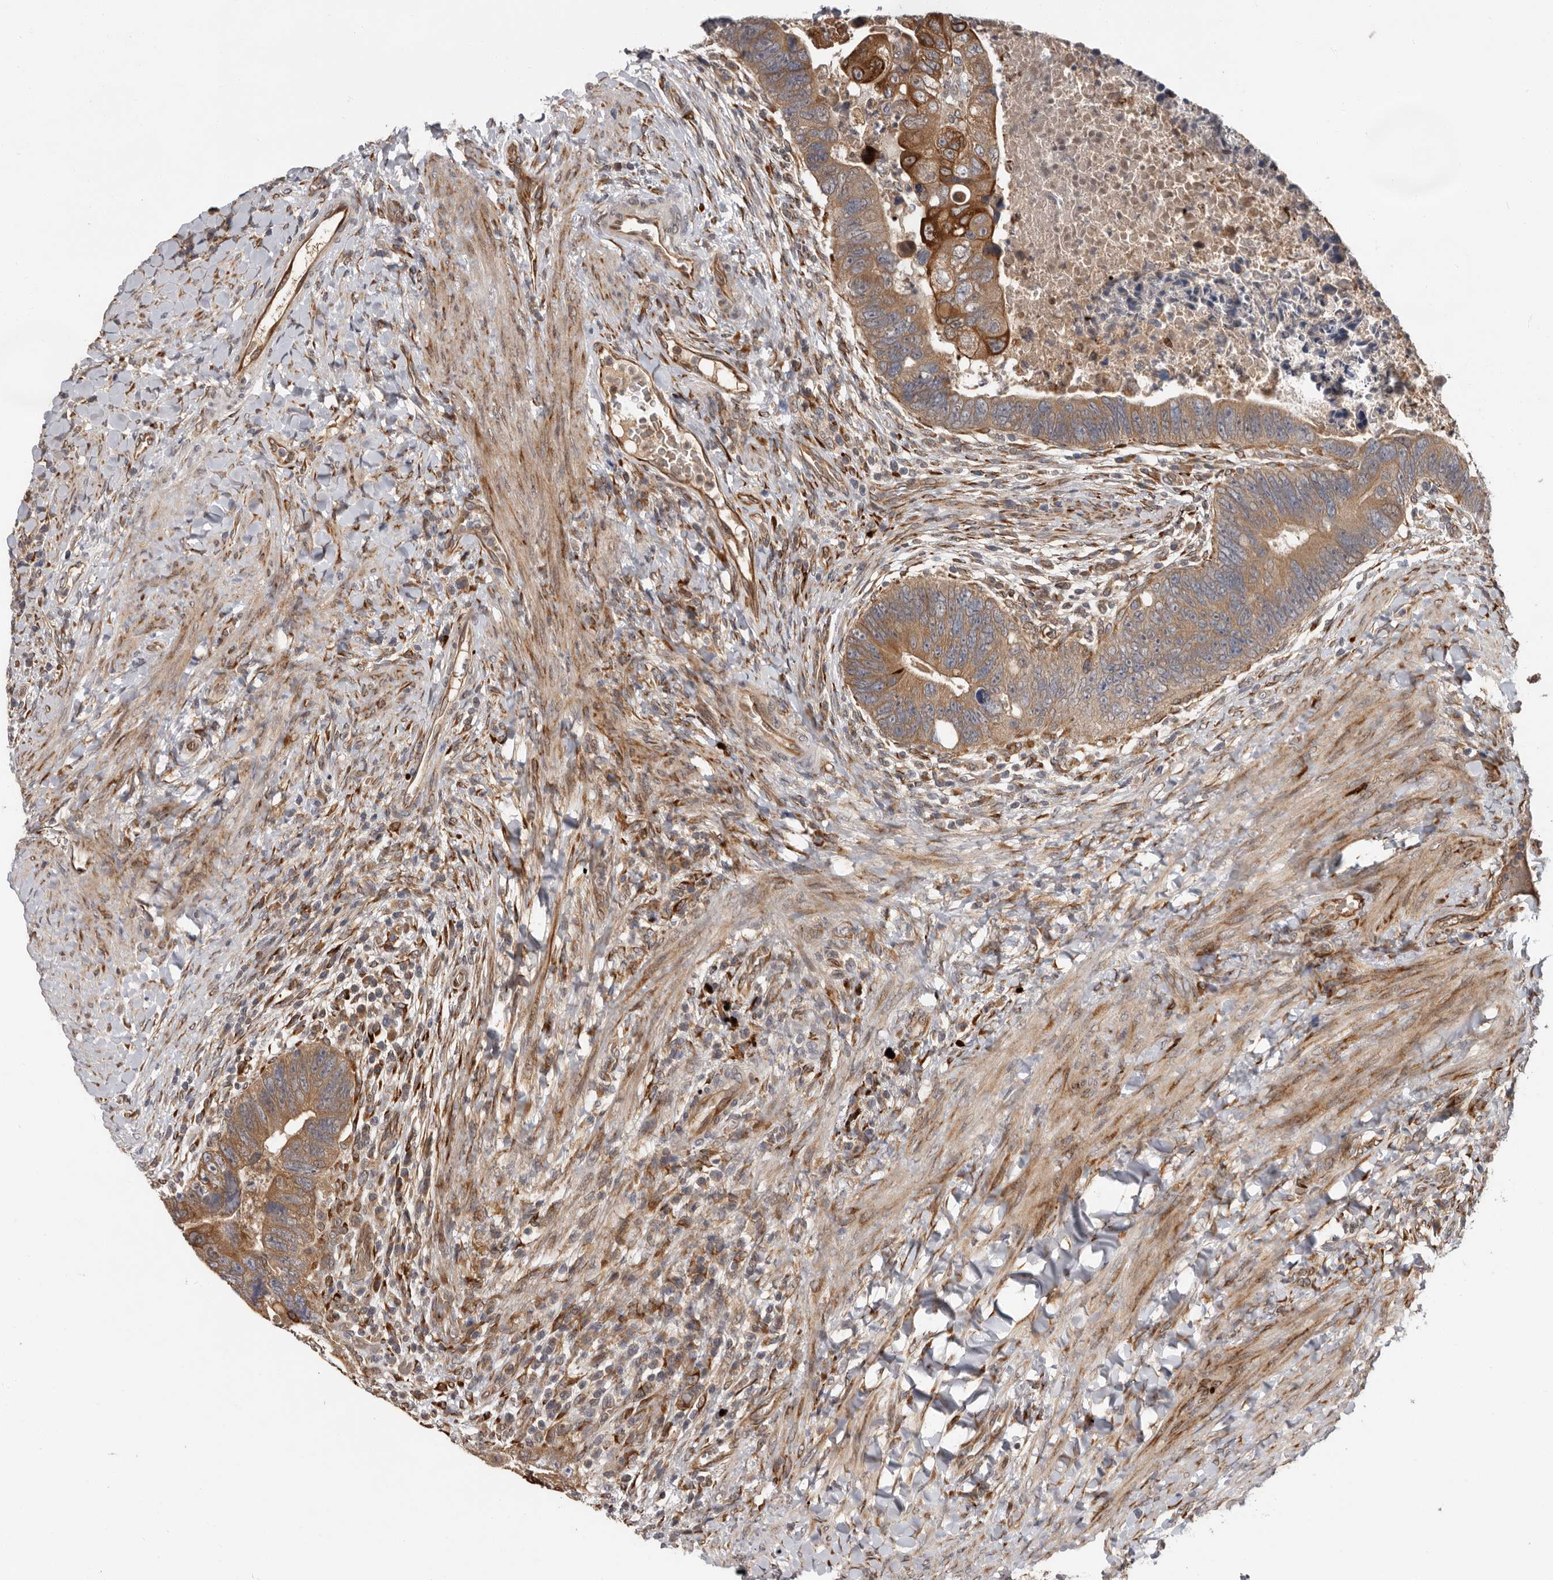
{"staining": {"intensity": "strong", "quantity": "25%-75%", "location": "cytoplasmic/membranous"}, "tissue": "colorectal cancer", "cell_type": "Tumor cells", "image_type": "cancer", "snomed": [{"axis": "morphology", "description": "Adenocarcinoma, NOS"}, {"axis": "topography", "description": "Rectum"}], "caption": "An immunohistochemistry (IHC) photomicrograph of neoplastic tissue is shown. Protein staining in brown highlights strong cytoplasmic/membranous positivity in adenocarcinoma (colorectal) within tumor cells.", "gene": "MTF1", "patient": {"sex": "male", "age": 59}}